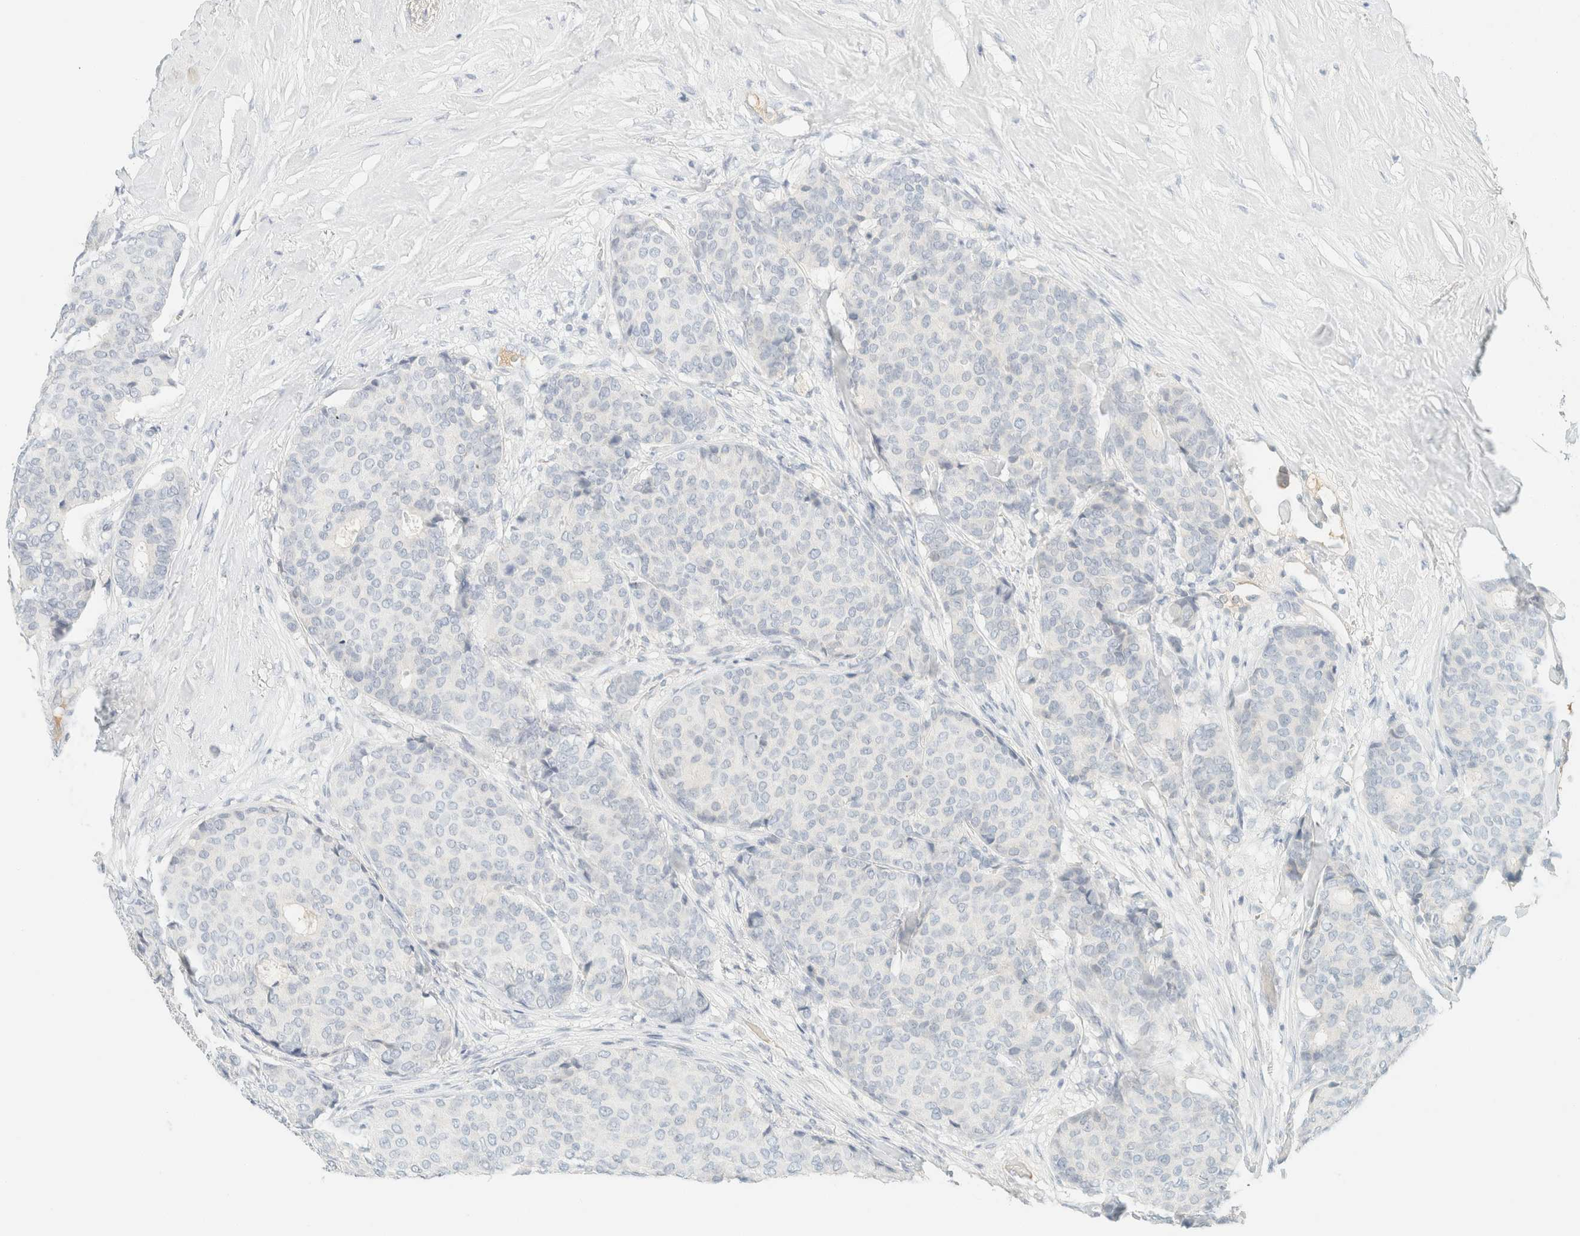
{"staining": {"intensity": "negative", "quantity": "none", "location": "none"}, "tissue": "breast cancer", "cell_type": "Tumor cells", "image_type": "cancer", "snomed": [{"axis": "morphology", "description": "Duct carcinoma"}, {"axis": "topography", "description": "Breast"}], "caption": "DAB (3,3'-diaminobenzidine) immunohistochemical staining of human breast cancer (intraductal carcinoma) reveals no significant positivity in tumor cells.", "gene": "GPA33", "patient": {"sex": "female", "age": 75}}